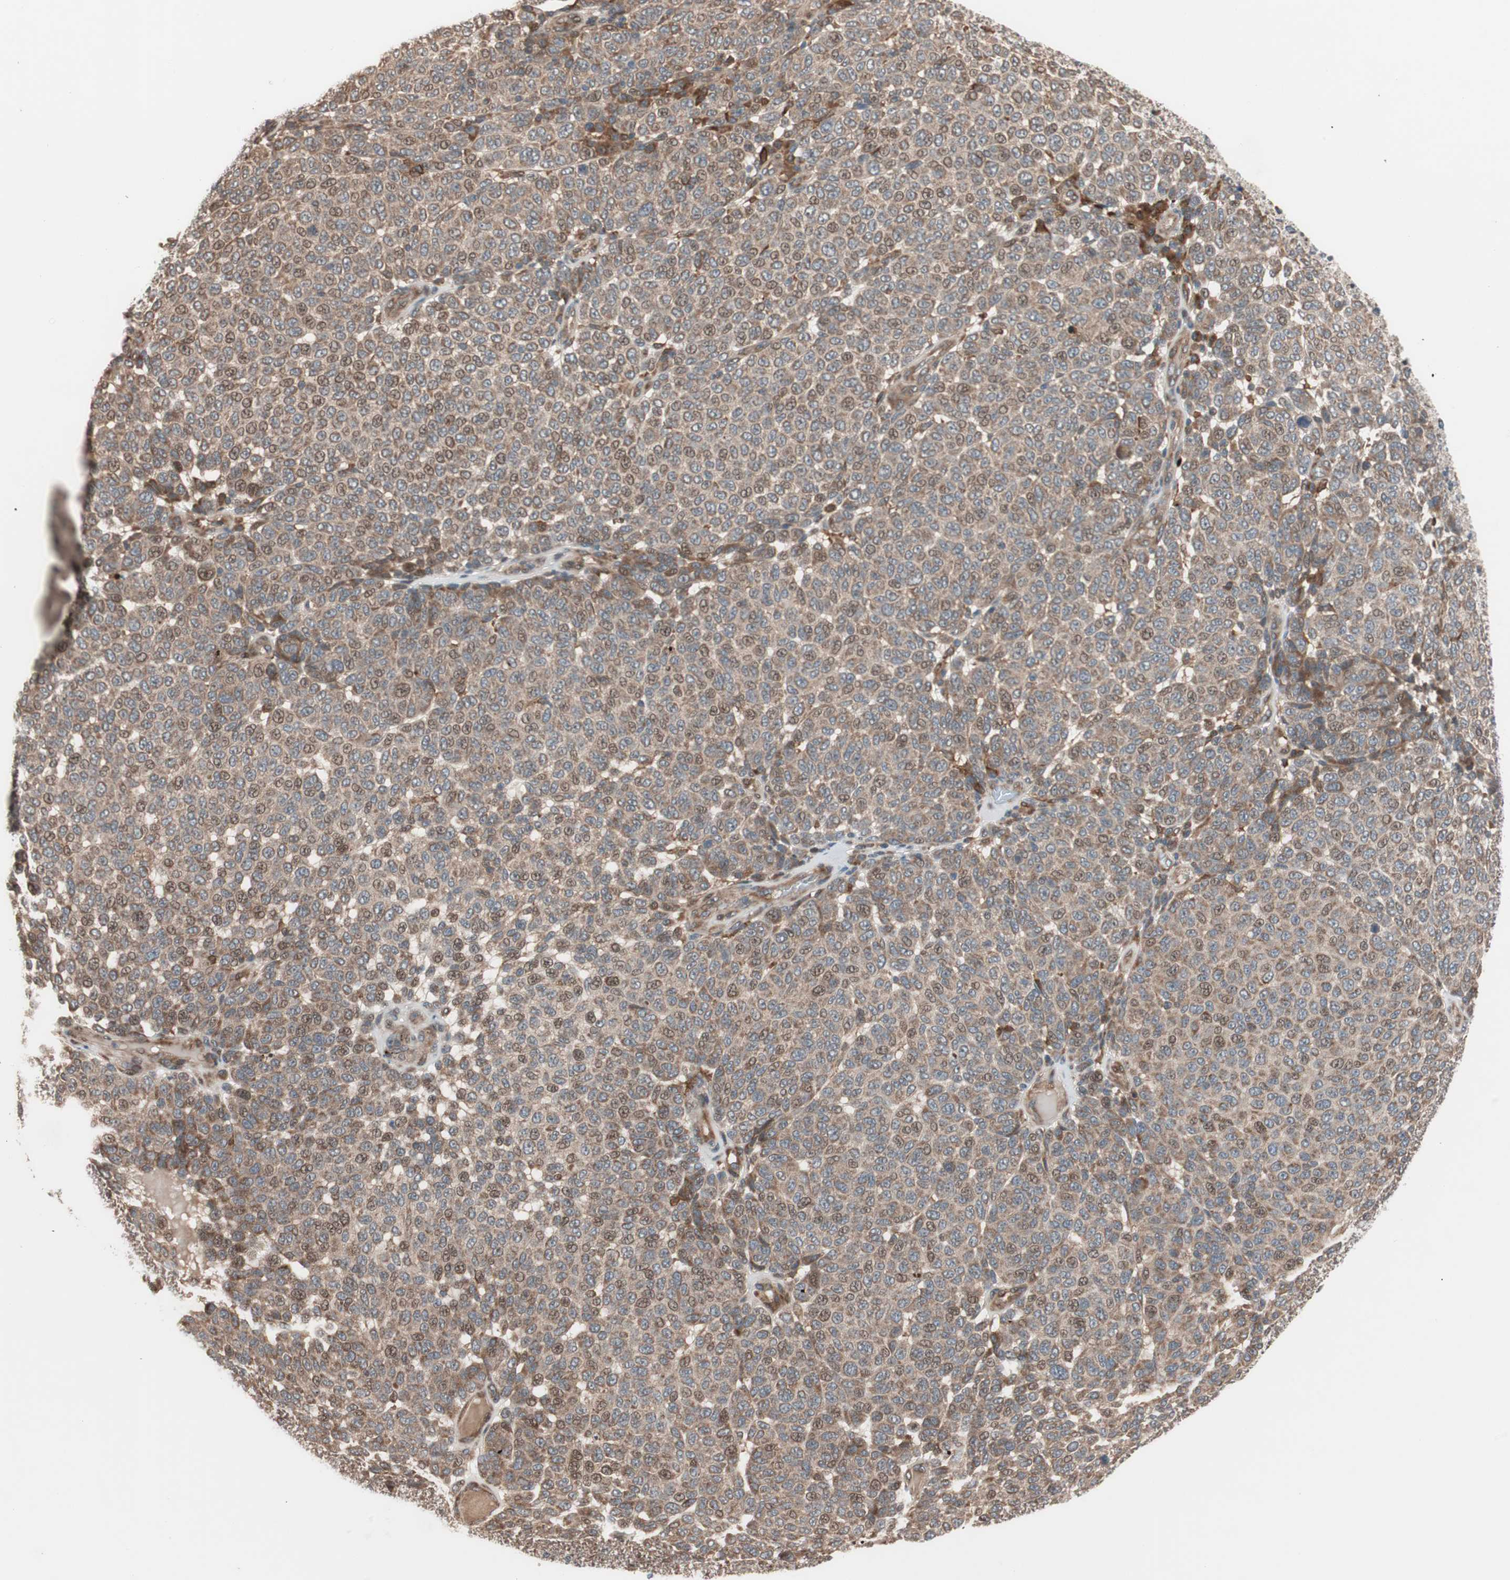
{"staining": {"intensity": "moderate", "quantity": ">75%", "location": "cytoplasmic/membranous,nuclear"}, "tissue": "melanoma", "cell_type": "Tumor cells", "image_type": "cancer", "snomed": [{"axis": "morphology", "description": "Malignant melanoma, NOS"}, {"axis": "topography", "description": "Skin"}], "caption": "A high-resolution histopathology image shows immunohistochemistry (IHC) staining of melanoma, which exhibits moderate cytoplasmic/membranous and nuclear positivity in about >75% of tumor cells. (DAB (3,3'-diaminobenzidine) IHC, brown staining for protein, blue staining for nuclei).", "gene": "NF2", "patient": {"sex": "male", "age": 59}}